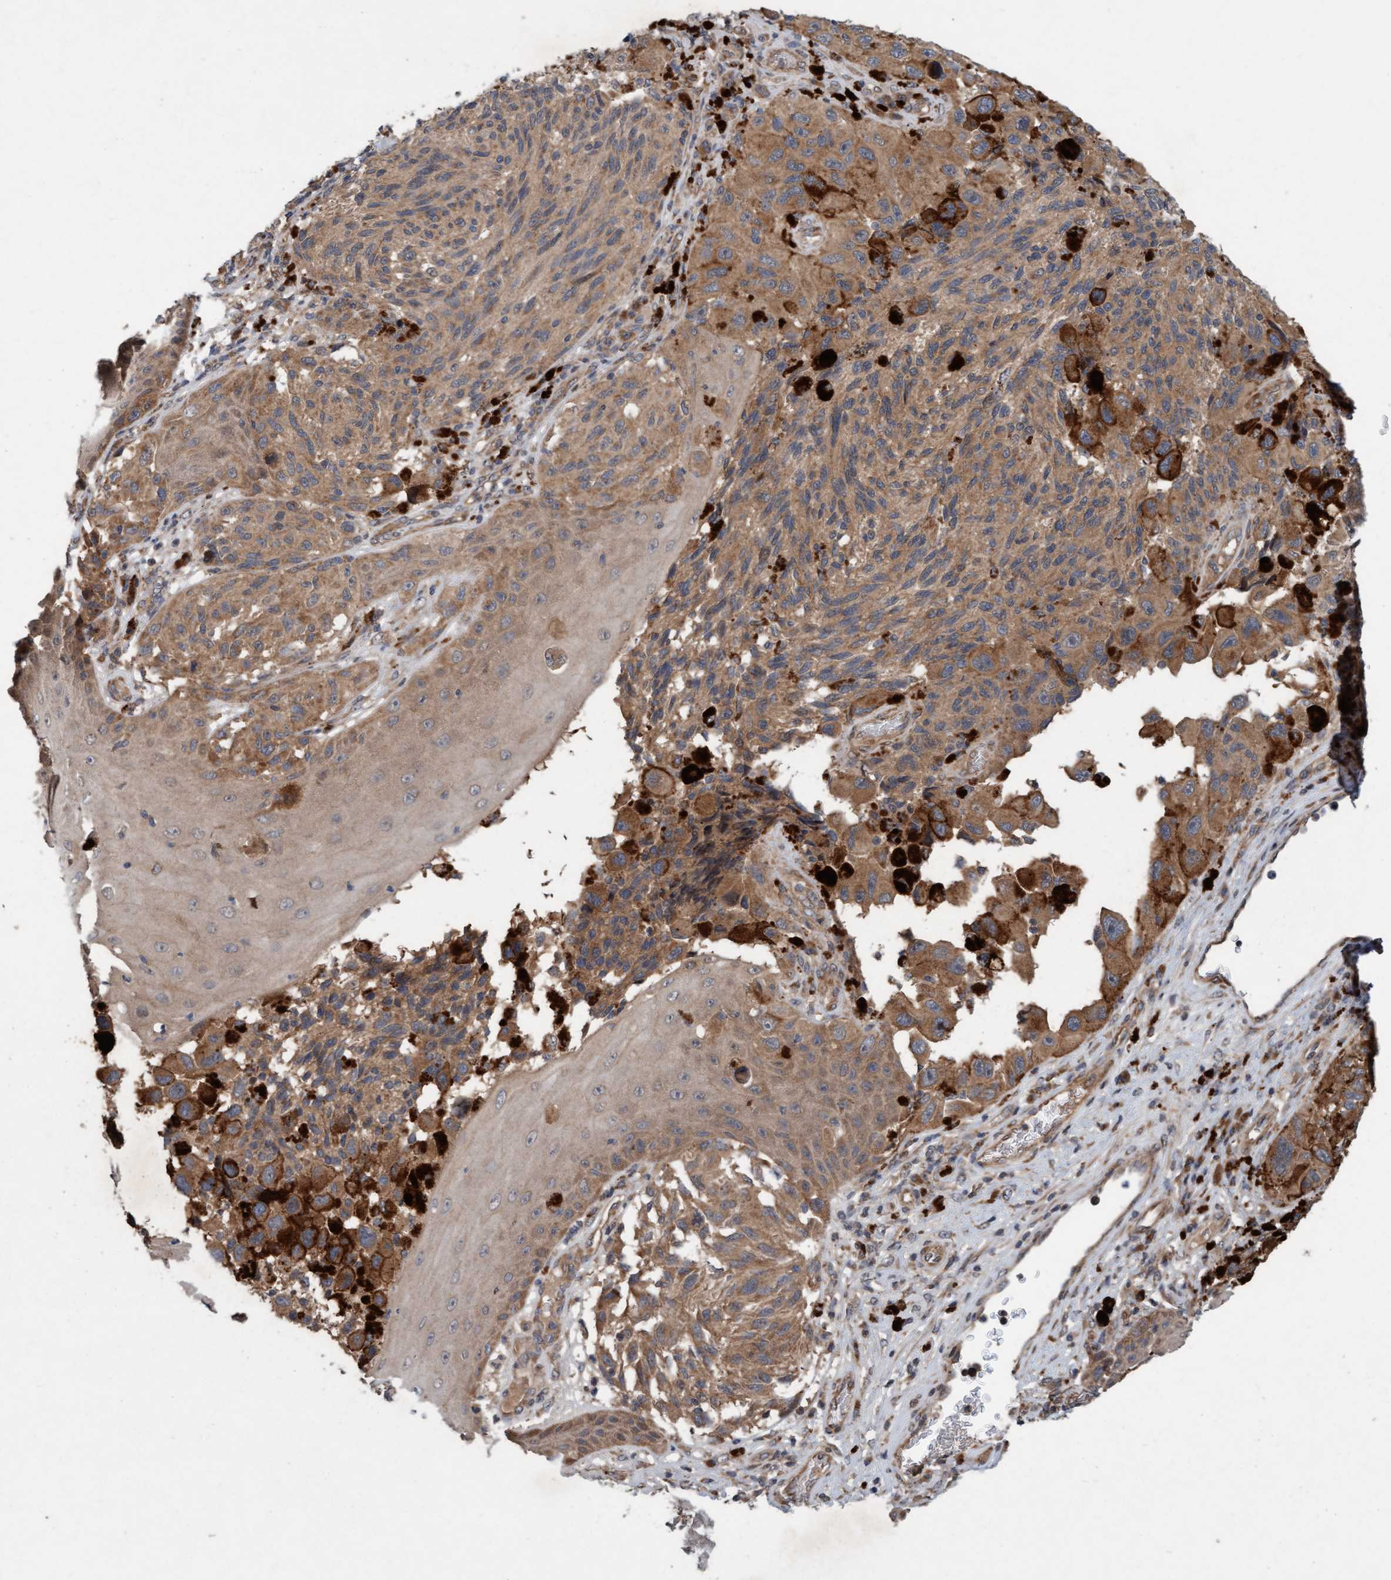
{"staining": {"intensity": "weak", "quantity": ">75%", "location": "cytoplasmic/membranous"}, "tissue": "melanoma", "cell_type": "Tumor cells", "image_type": "cancer", "snomed": [{"axis": "morphology", "description": "Malignant melanoma, NOS"}, {"axis": "topography", "description": "Skin"}], "caption": "Weak cytoplasmic/membranous protein staining is seen in approximately >75% of tumor cells in malignant melanoma.", "gene": "MLXIP", "patient": {"sex": "female", "age": 73}}